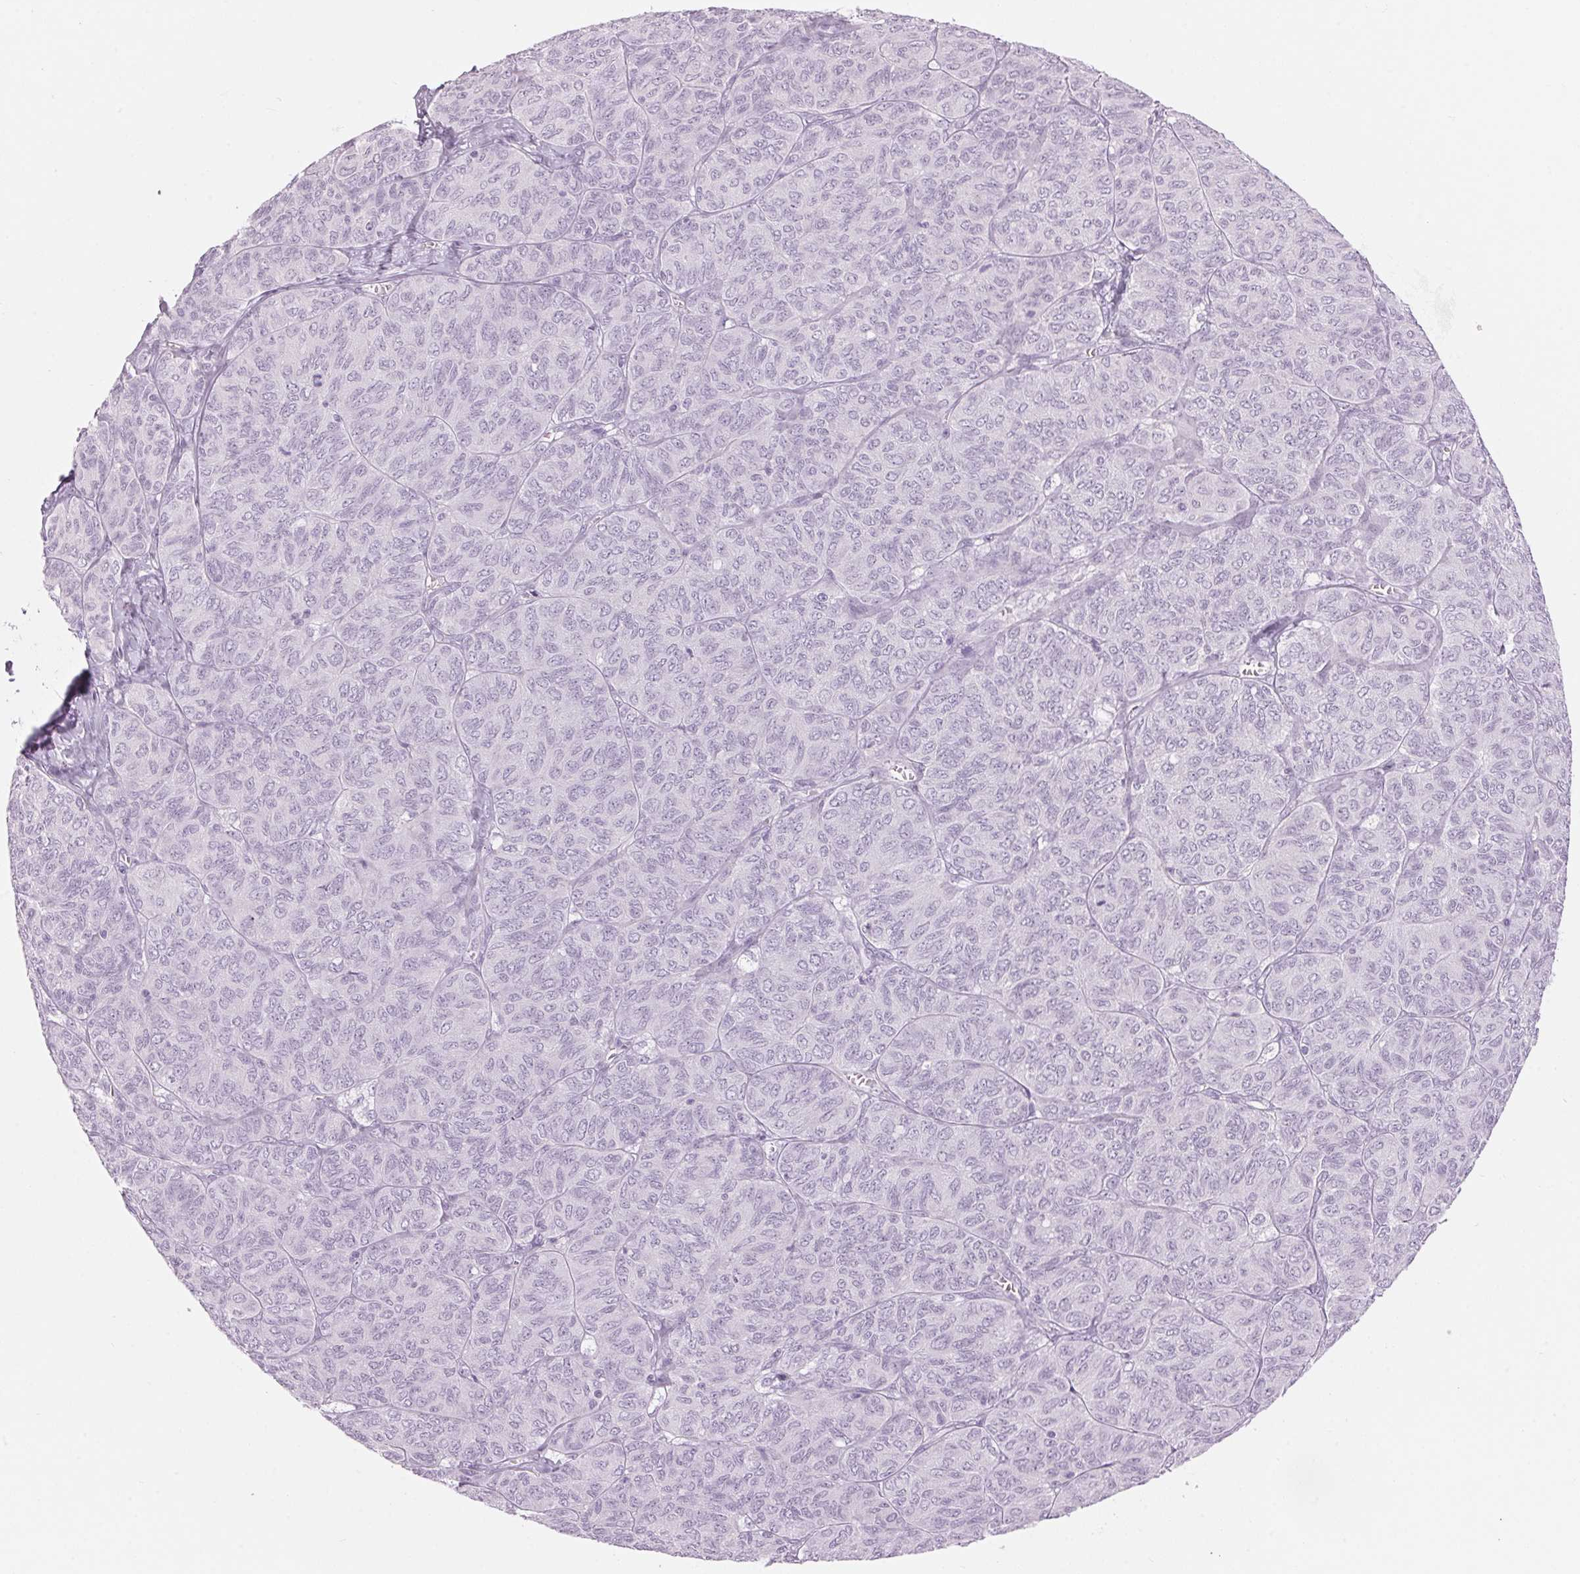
{"staining": {"intensity": "negative", "quantity": "none", "location": "none"}, "tissue": "ovarian cancer", "cell_type": "Tumor cells", "image_type": "cancer", "snomed": [{"axis": "morphology", "description": "Carcinoma, endometroid"}, {"axis": "topography", "description": "Ovary"}], "caption": "Immunohistochemistry (IHC) of ovarian cancer reveals no staining in tumor cells.", "gene": "KLK7", "patient": {"sex": "female", "age": 80}}